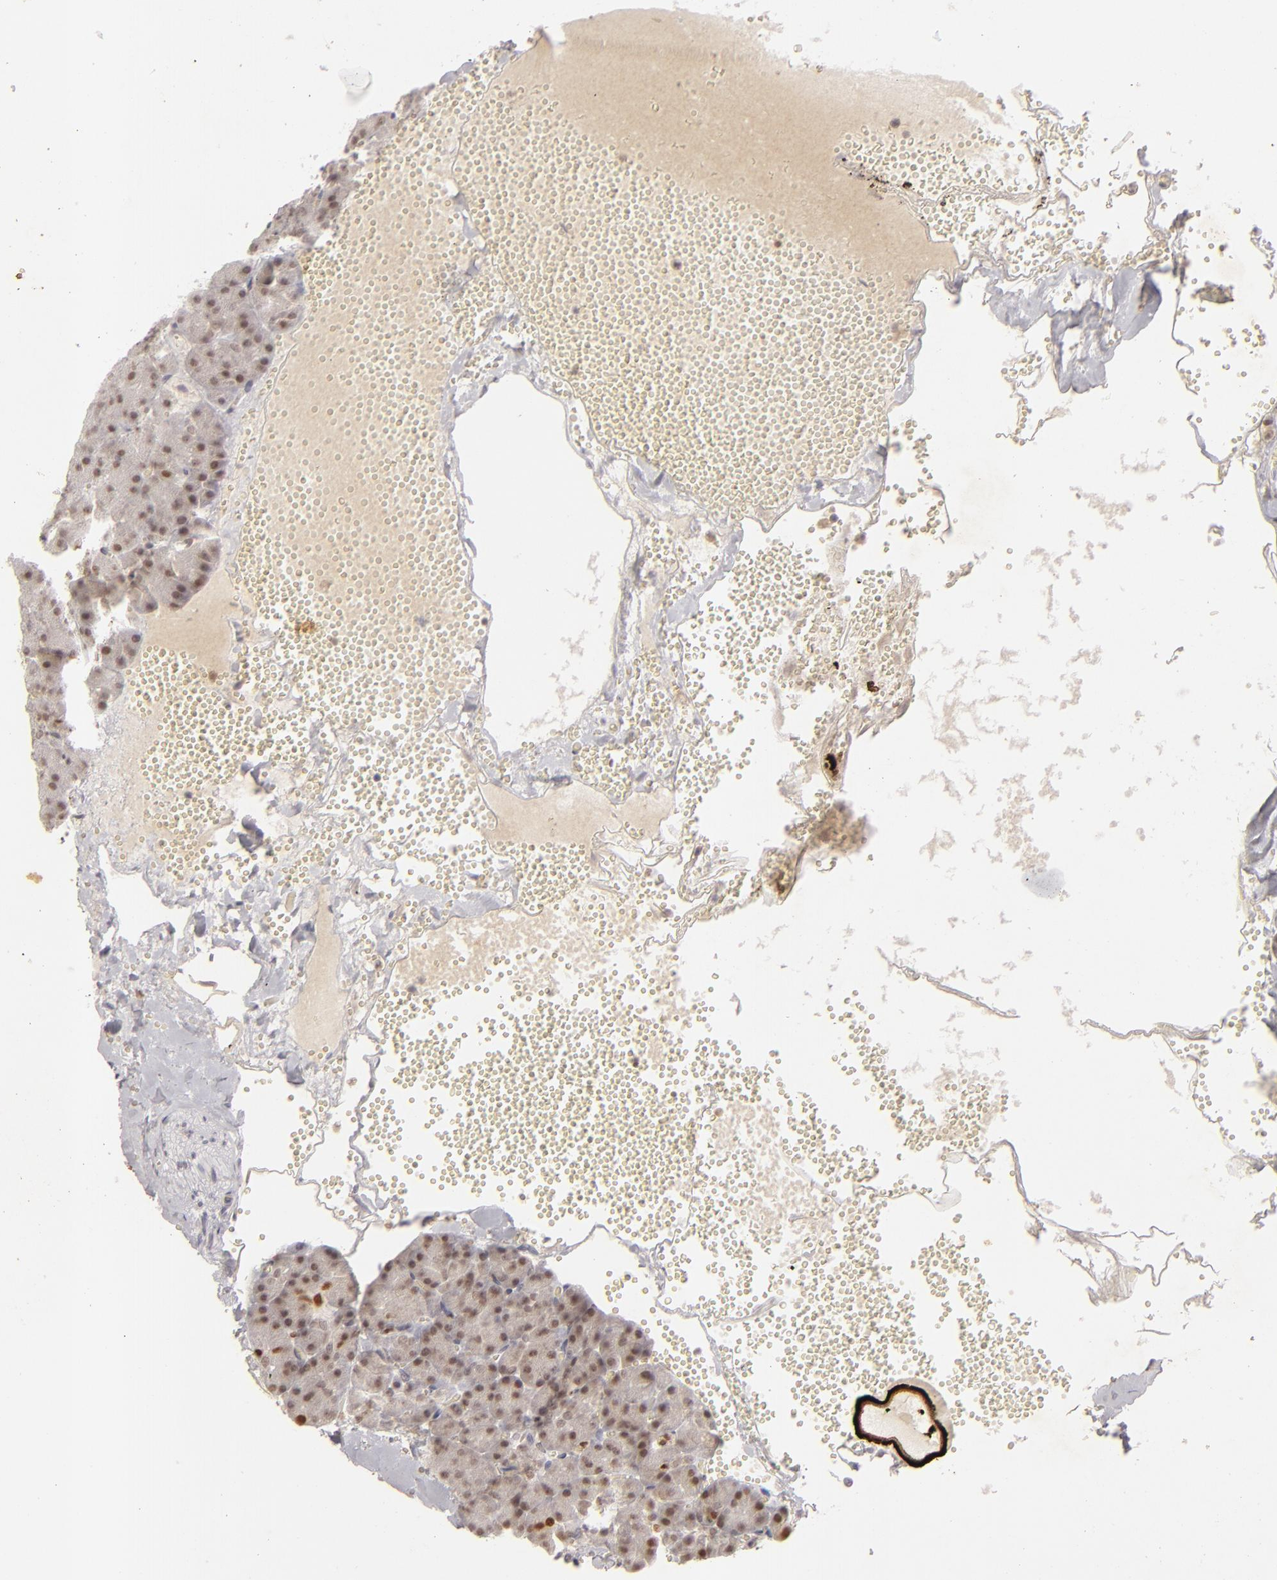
{"staining": {"intensity": "moderate", "quantity": ">75%", "location": "nuclear"}, "tissue": "pancreas", "cell_type": "Exocrine glandular cells", "image_type": "normal", "snomed": [{"axis": "morphology", "description": "Normal tissue, NOS"}, {"axis": "topography", "description": "Pancreas"}], "caption": "Pancreas stained with DAB IHC reveals medium levels of moderate nuclear positivity in approximately >75% of exocrine glandular cells.", "gene": "FEN1", "patient": {"sex": "female", "age": 35}}